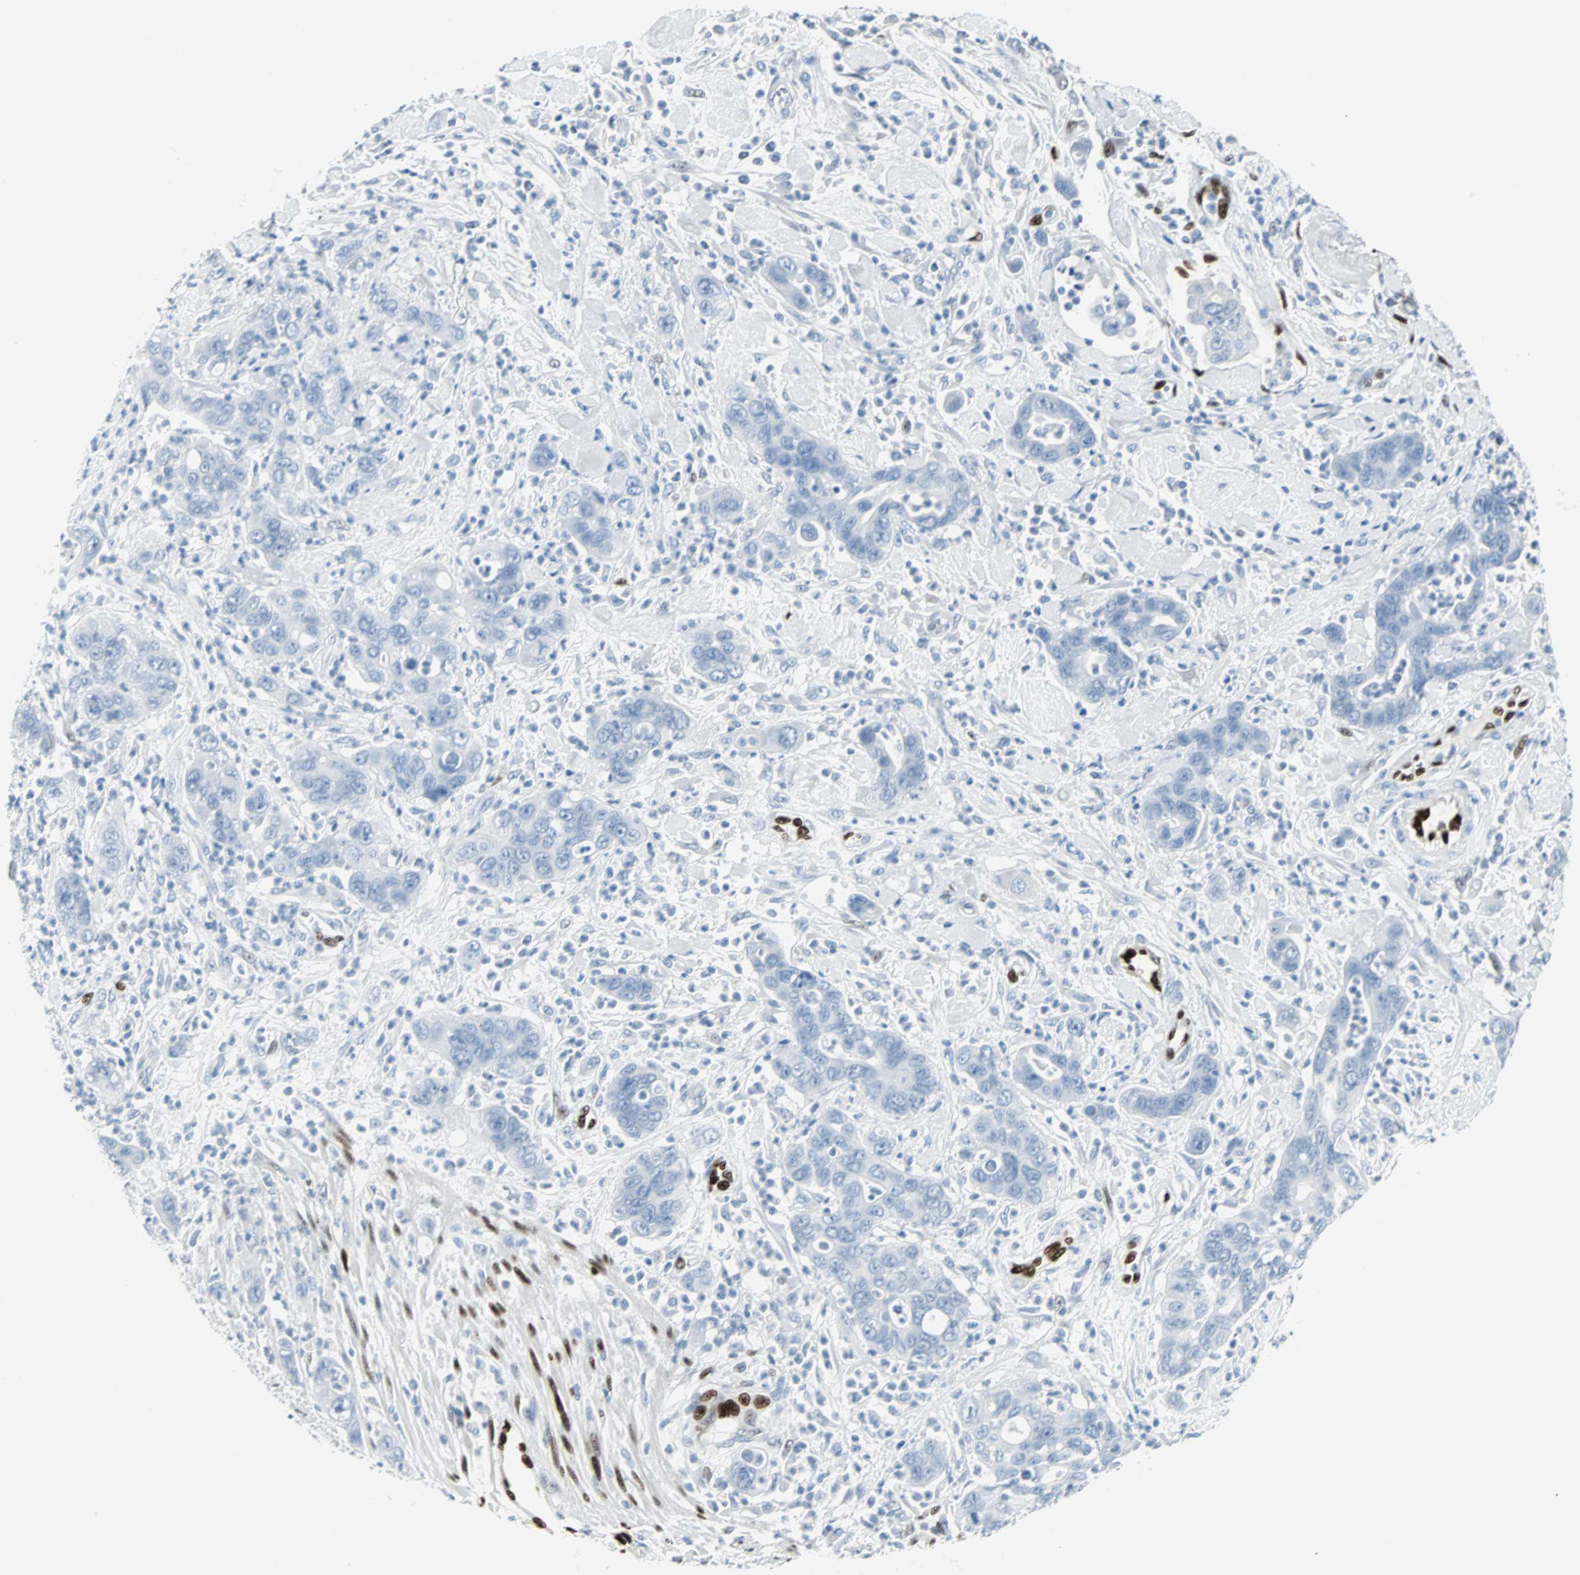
{"staining": {"intensity": "negative", "quantity": "none", "location": "none"}, "tissue": "pancreatic cancer", "cell_type": "Tumor cells", "image_type": "cancer", "snomed": [{"axis": "morphology", "description": "Adenocarcinoma, NOS"}, {"axis": "topography", "description": "Pancreas"}], "caption": "DAB (3,3'-diaminobenzidine) immunohistochemical staining of pancreatic cancer demonstrates no significant expression in tumor cells.", "gene": "IL33", "patient": {"sex": "female", "age": 71}}